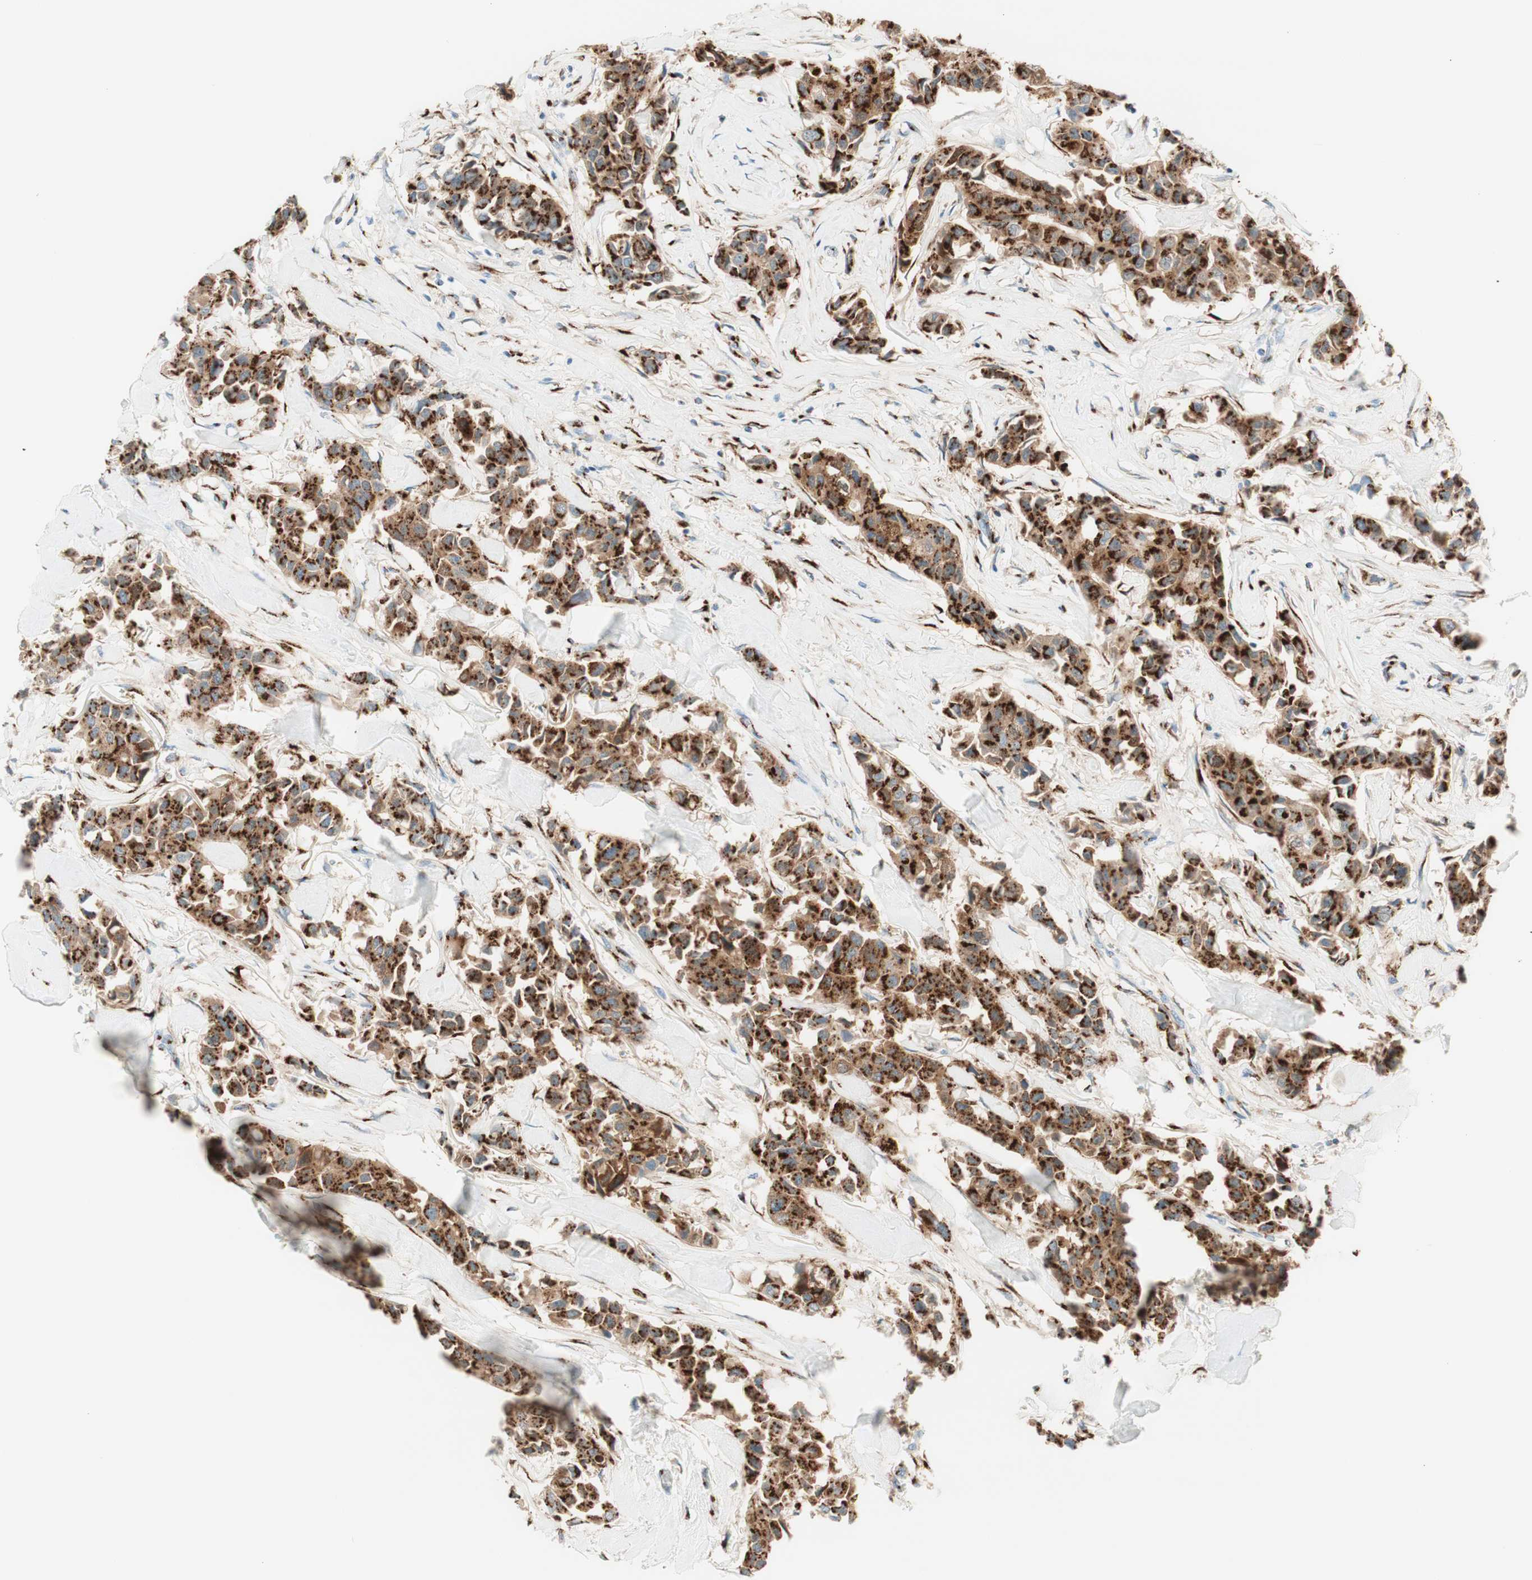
{"staining": {"intensity": "strong", "quantity": ">75%", "location": "cytoplasmic/membranous"}, "tissue": "breast cancer", "cell_type": "Tumor cells", "image_type": "cancer", "snomed": [{"axis": "morphology", "description": "Duct carcinoma"}, {"axis": "topography", "description": "Breast"}], "caption": "Immunohistochemical staining of breast invasive ductal carcinoma demonstrates high levels of strong cytoplasmic/membranous protein staining in about >75% of tumor cells. The protein is shown in brown color, while the nuclei are stained blue.", "gene": "GOLGB1", "patient": {"sex": "female", "age": 80}}